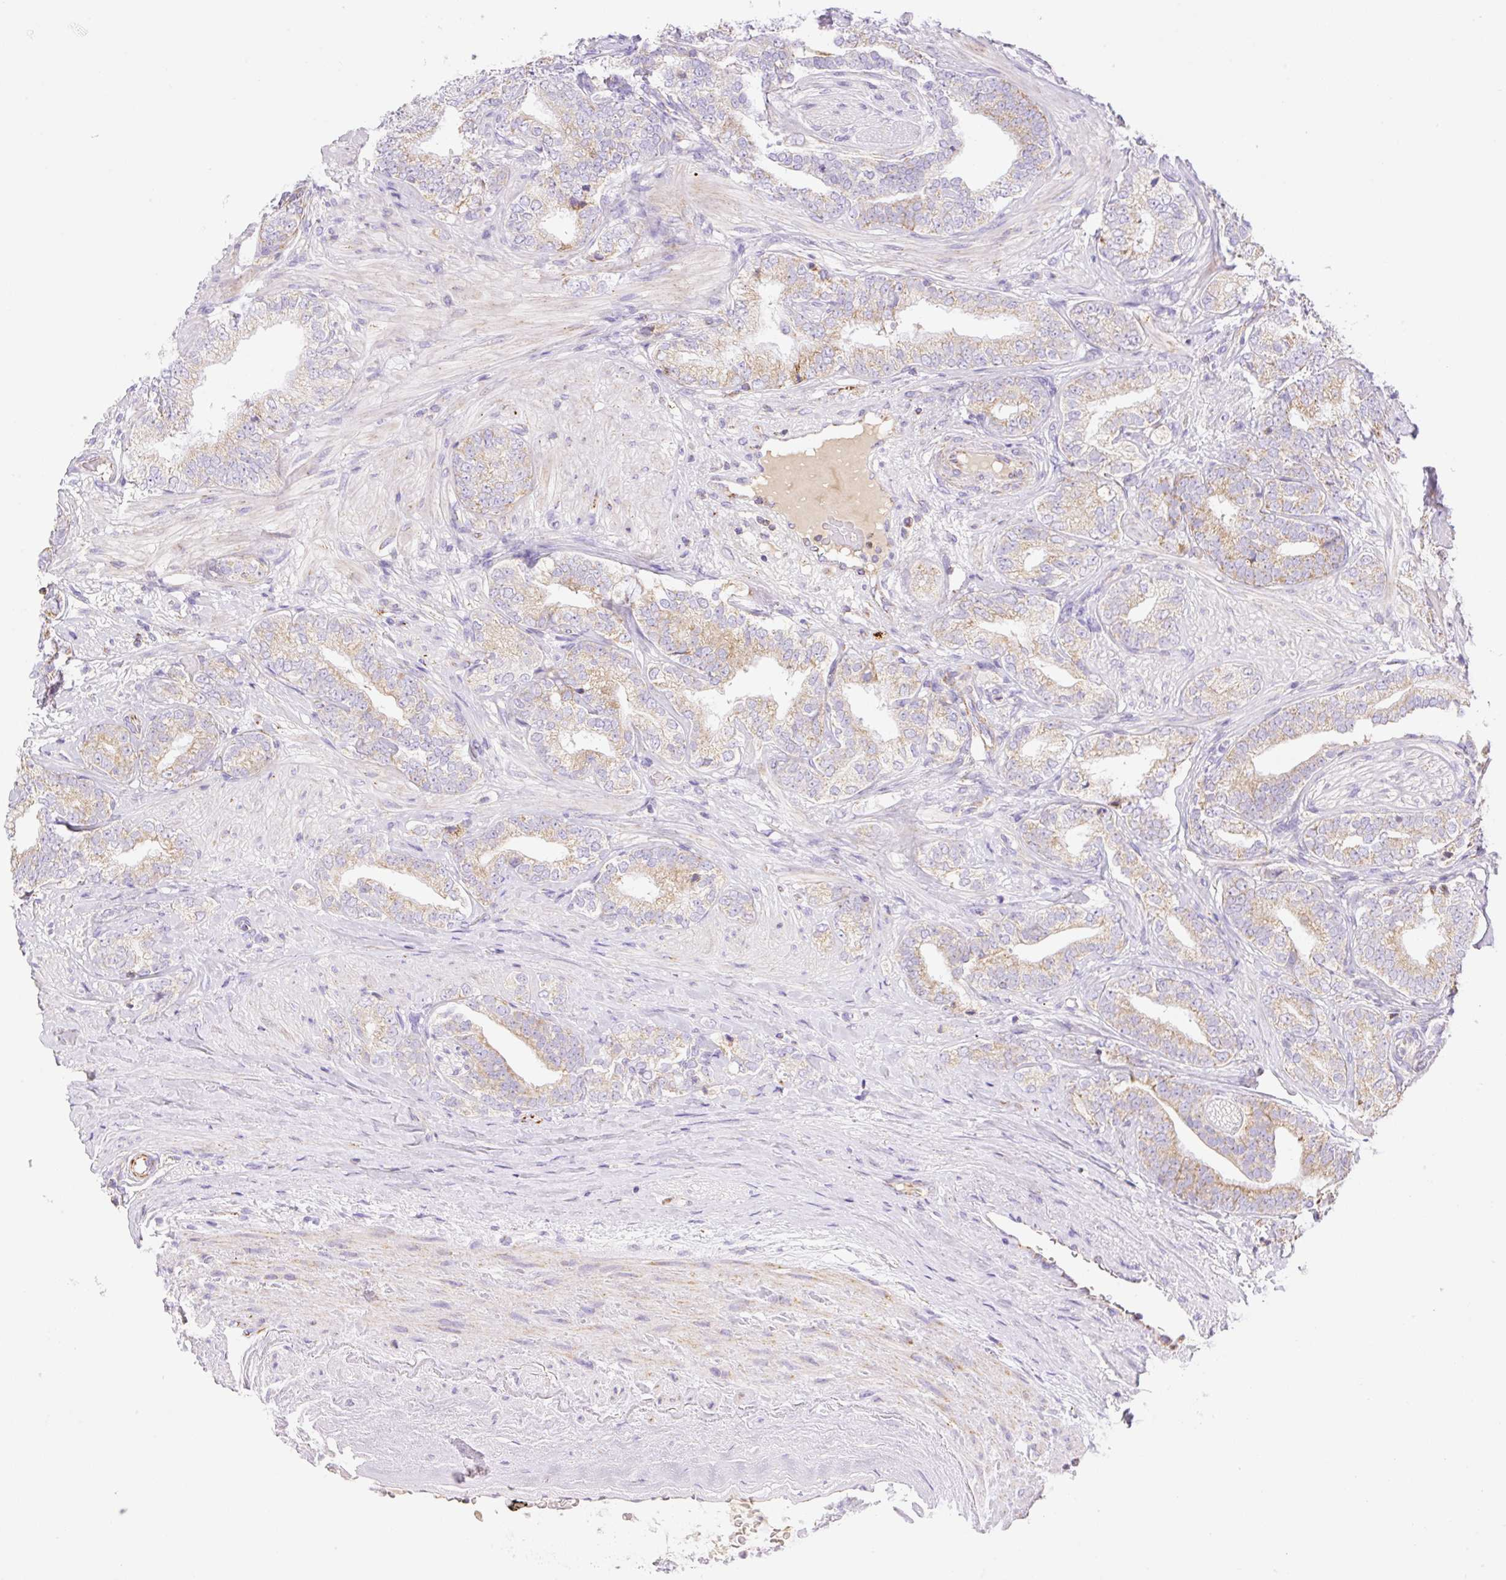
{"staining": {"intensity": "weak", "quantity": "25%-75%", "location": "cytoplasmic/membranous"}, "tissue": "prostate cancer", "cell_type": "Tumor cells", "image_type": "cancer", "snomed": [{"axis": "morphology", "description": "Adenocarcinoma, High grade"}, {"axis": "topography", "description": "Prostate"}], "caption": "Prostate cancer stained with IHC shows weak cytoplasmic/membranous expression in approximately 25%-75% of tumor cells. (Brightfield microscopy of DAB IHC at high magnification).", "gene": "ETNK2", "patient": {"sex": "male", "age": 72}}